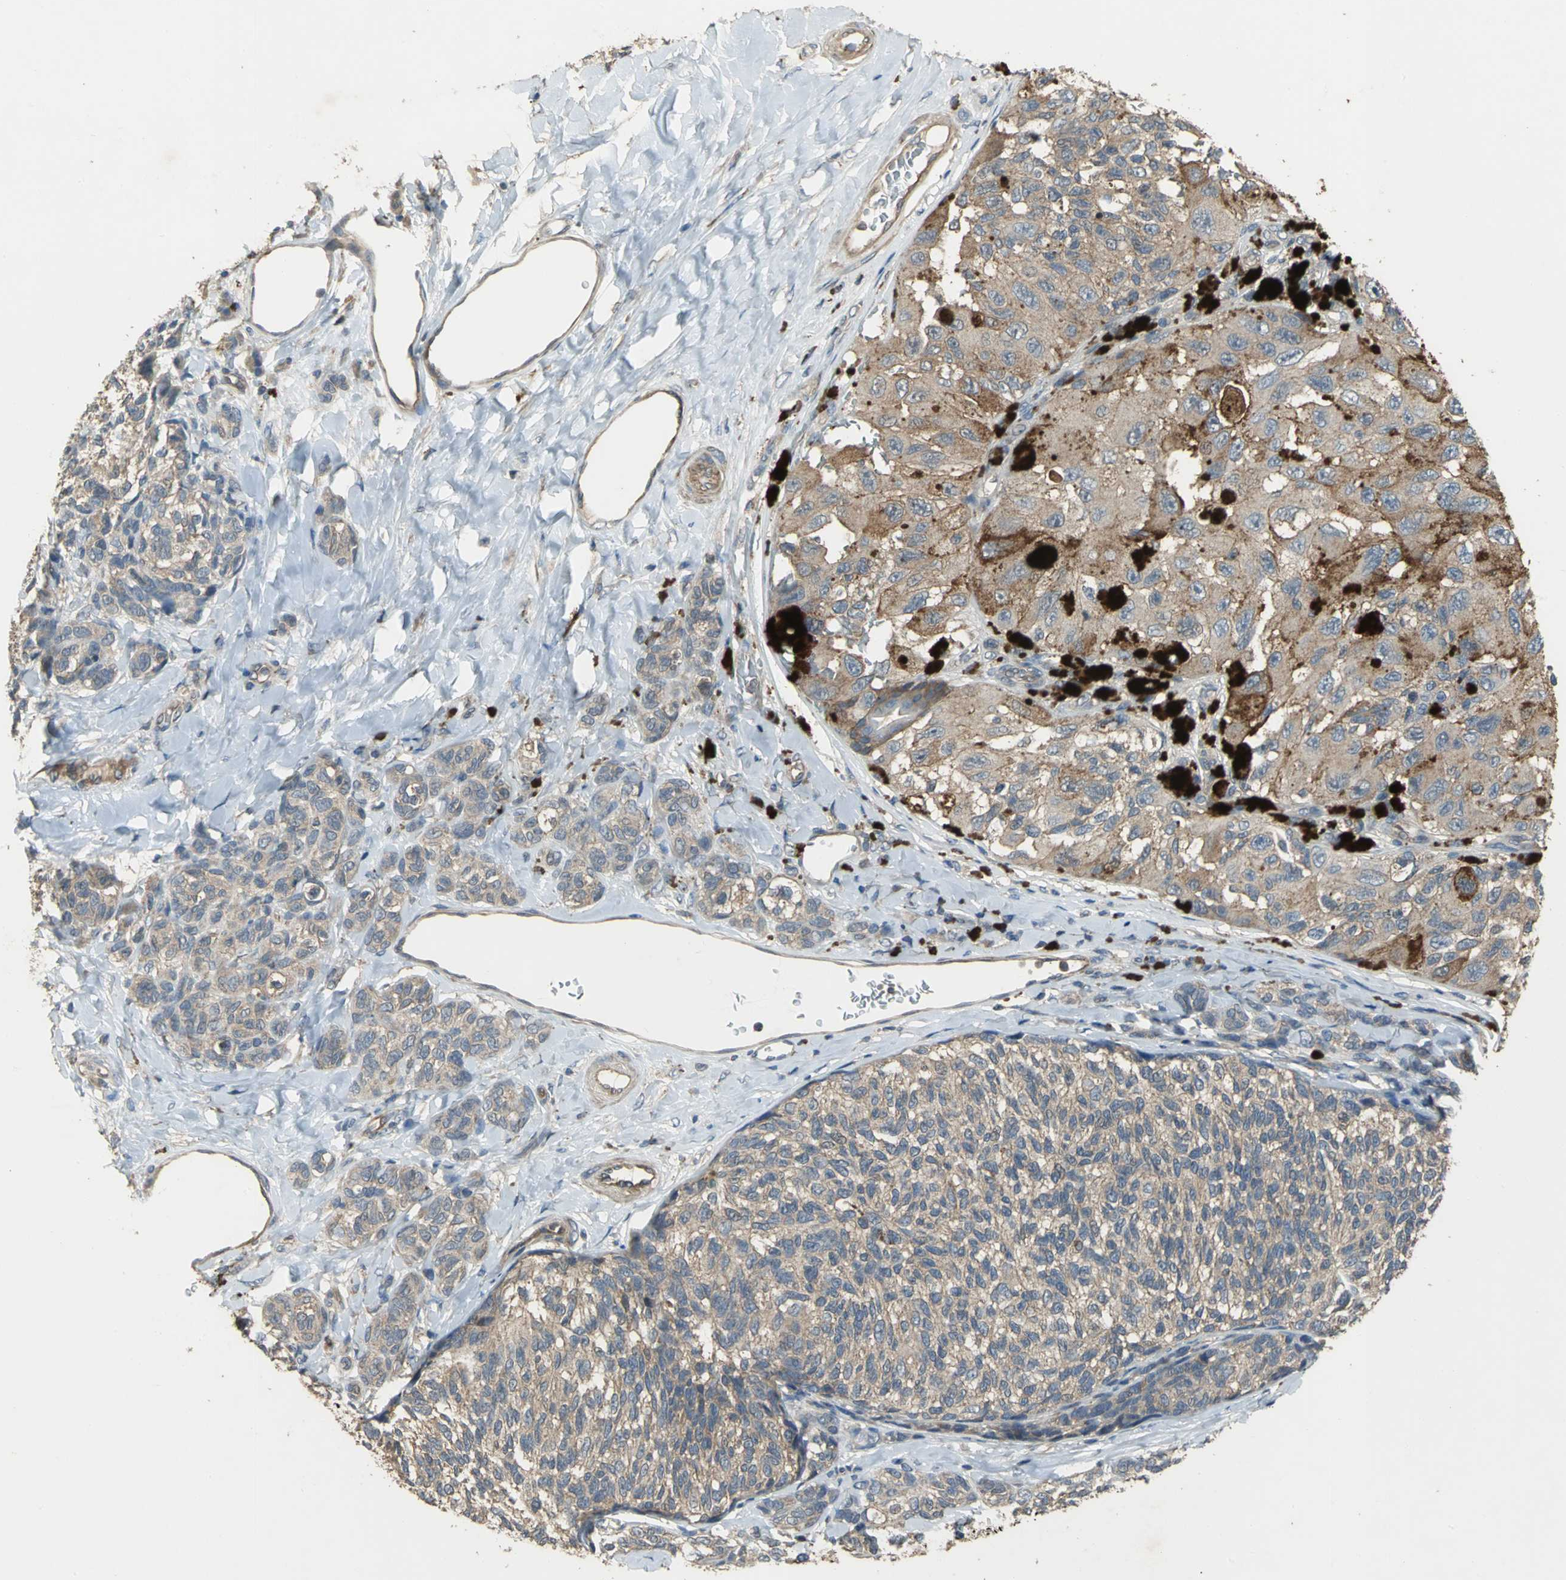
{"staining": {"intensity": "moderate", "quantity": ">75%", "location": "cytoplasmic/membranous"}, "tissue": "melanoma", "cell_type": "Tumor cells", "image_type": "cancer", "snomed": [{"axis": "morphology", "description": "Malignant melanoma, NOS"}, {"axis": "topography", "description": "Skin"}], "caption": "Brown immunohistochemical staining in human malignant melanoma exhibits moderate cytoplasmic/membranous expression in about >75% of tumor cells.", "gene": "MET", "patient": {"sex": "female", "age": 73}}